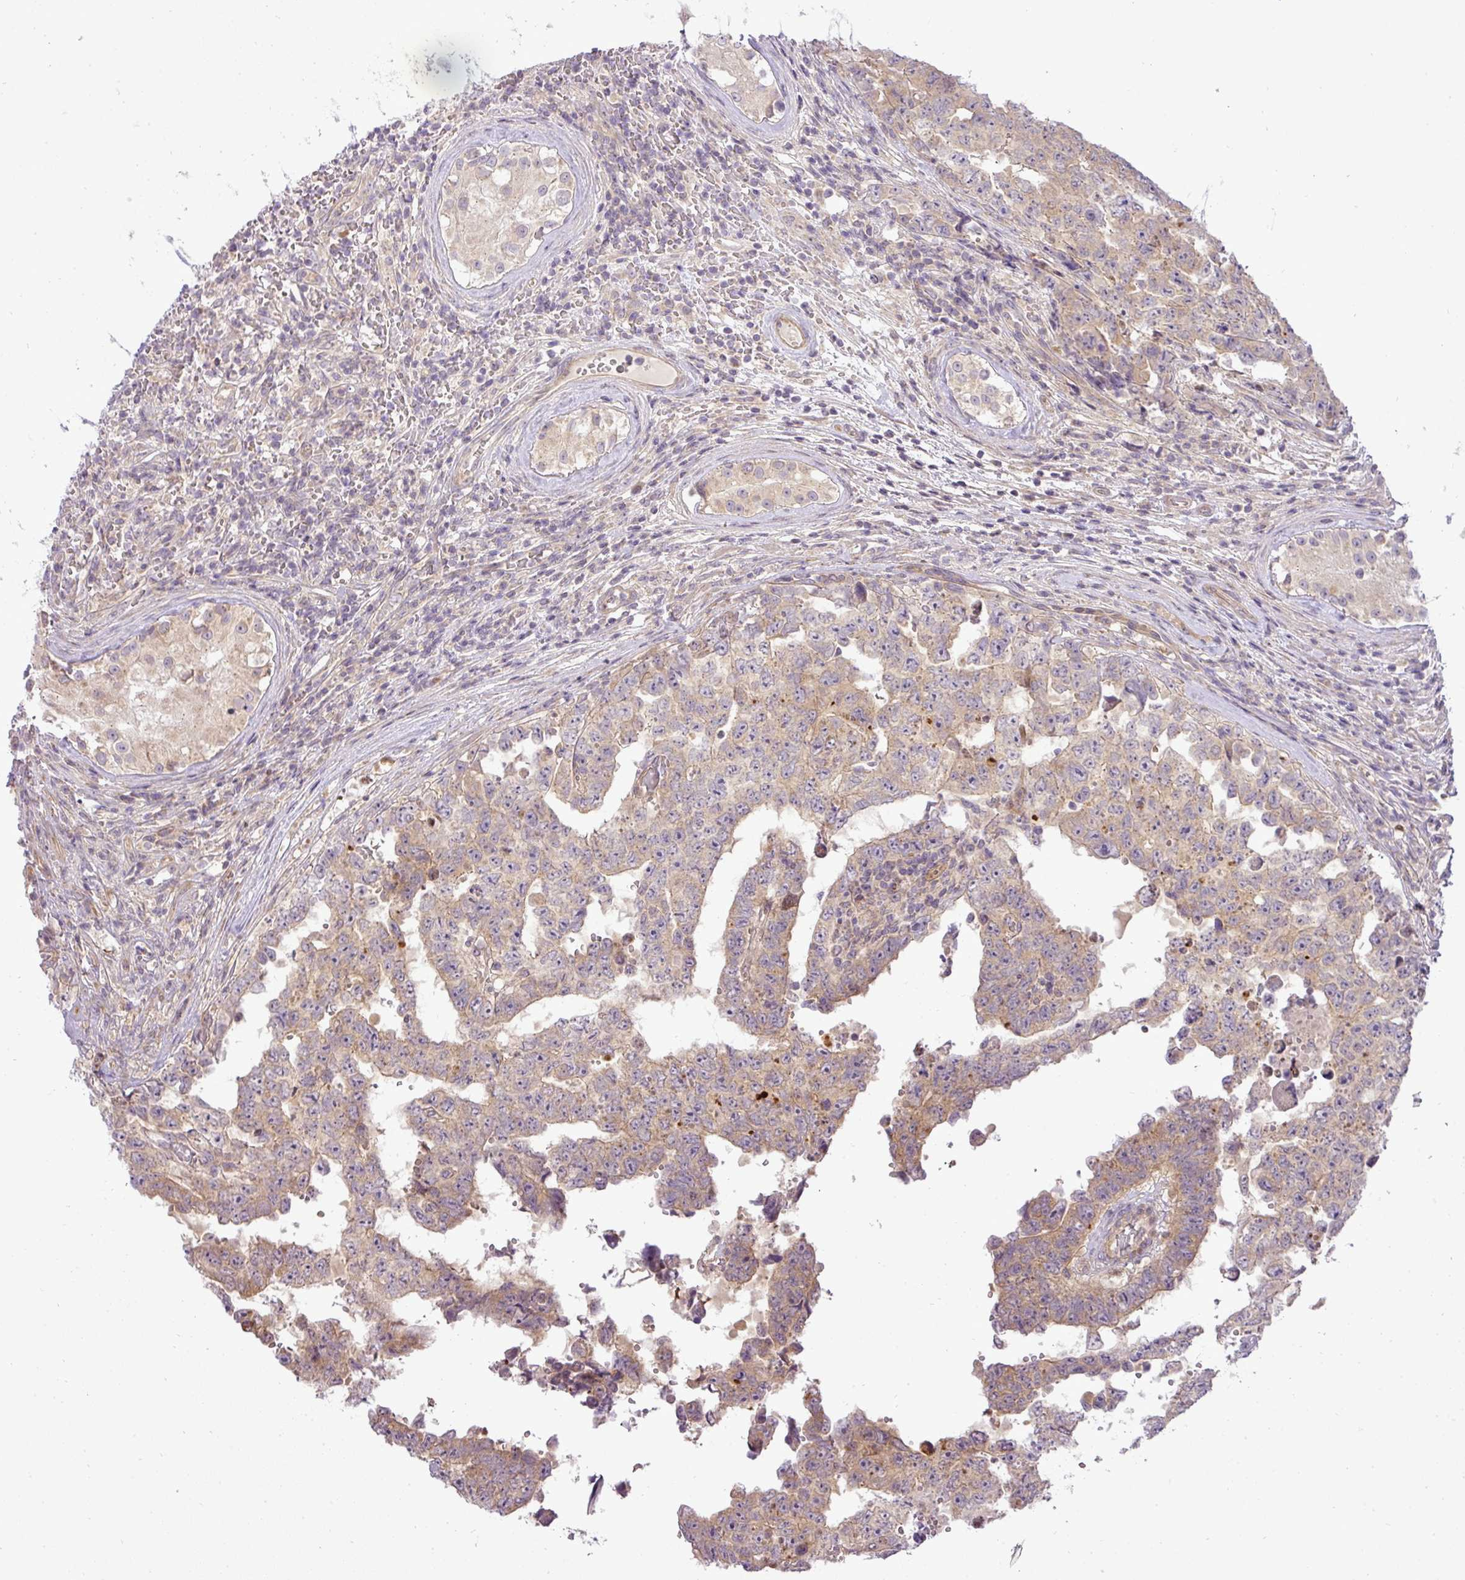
{"staining": {"intensity": "moderate", "quantity": ">75%", "location": "cytoplasmic/membranous"}, "tissue": "testis cancer", "cell_type": "Tumor cells", "image_type": "cancer", "snomed": [{"axis": "morphology", "description": "Normal tissue, NOS"}, {"axis": "morphology", "description": "Carcinoma, Embryonal, NOS"}, {"axis": "topography", "description": "Testis"}, {"axis": "topography", "description": "Epididymis"}], "caption": "Human testis cancer stained with a brown dye exhibits moderate cytoplasmic/membranous positive expression in approximately >75% of tumor cells.", "gene": "ZDHHC1", "patient": {"sex": "male", "age": 25}}